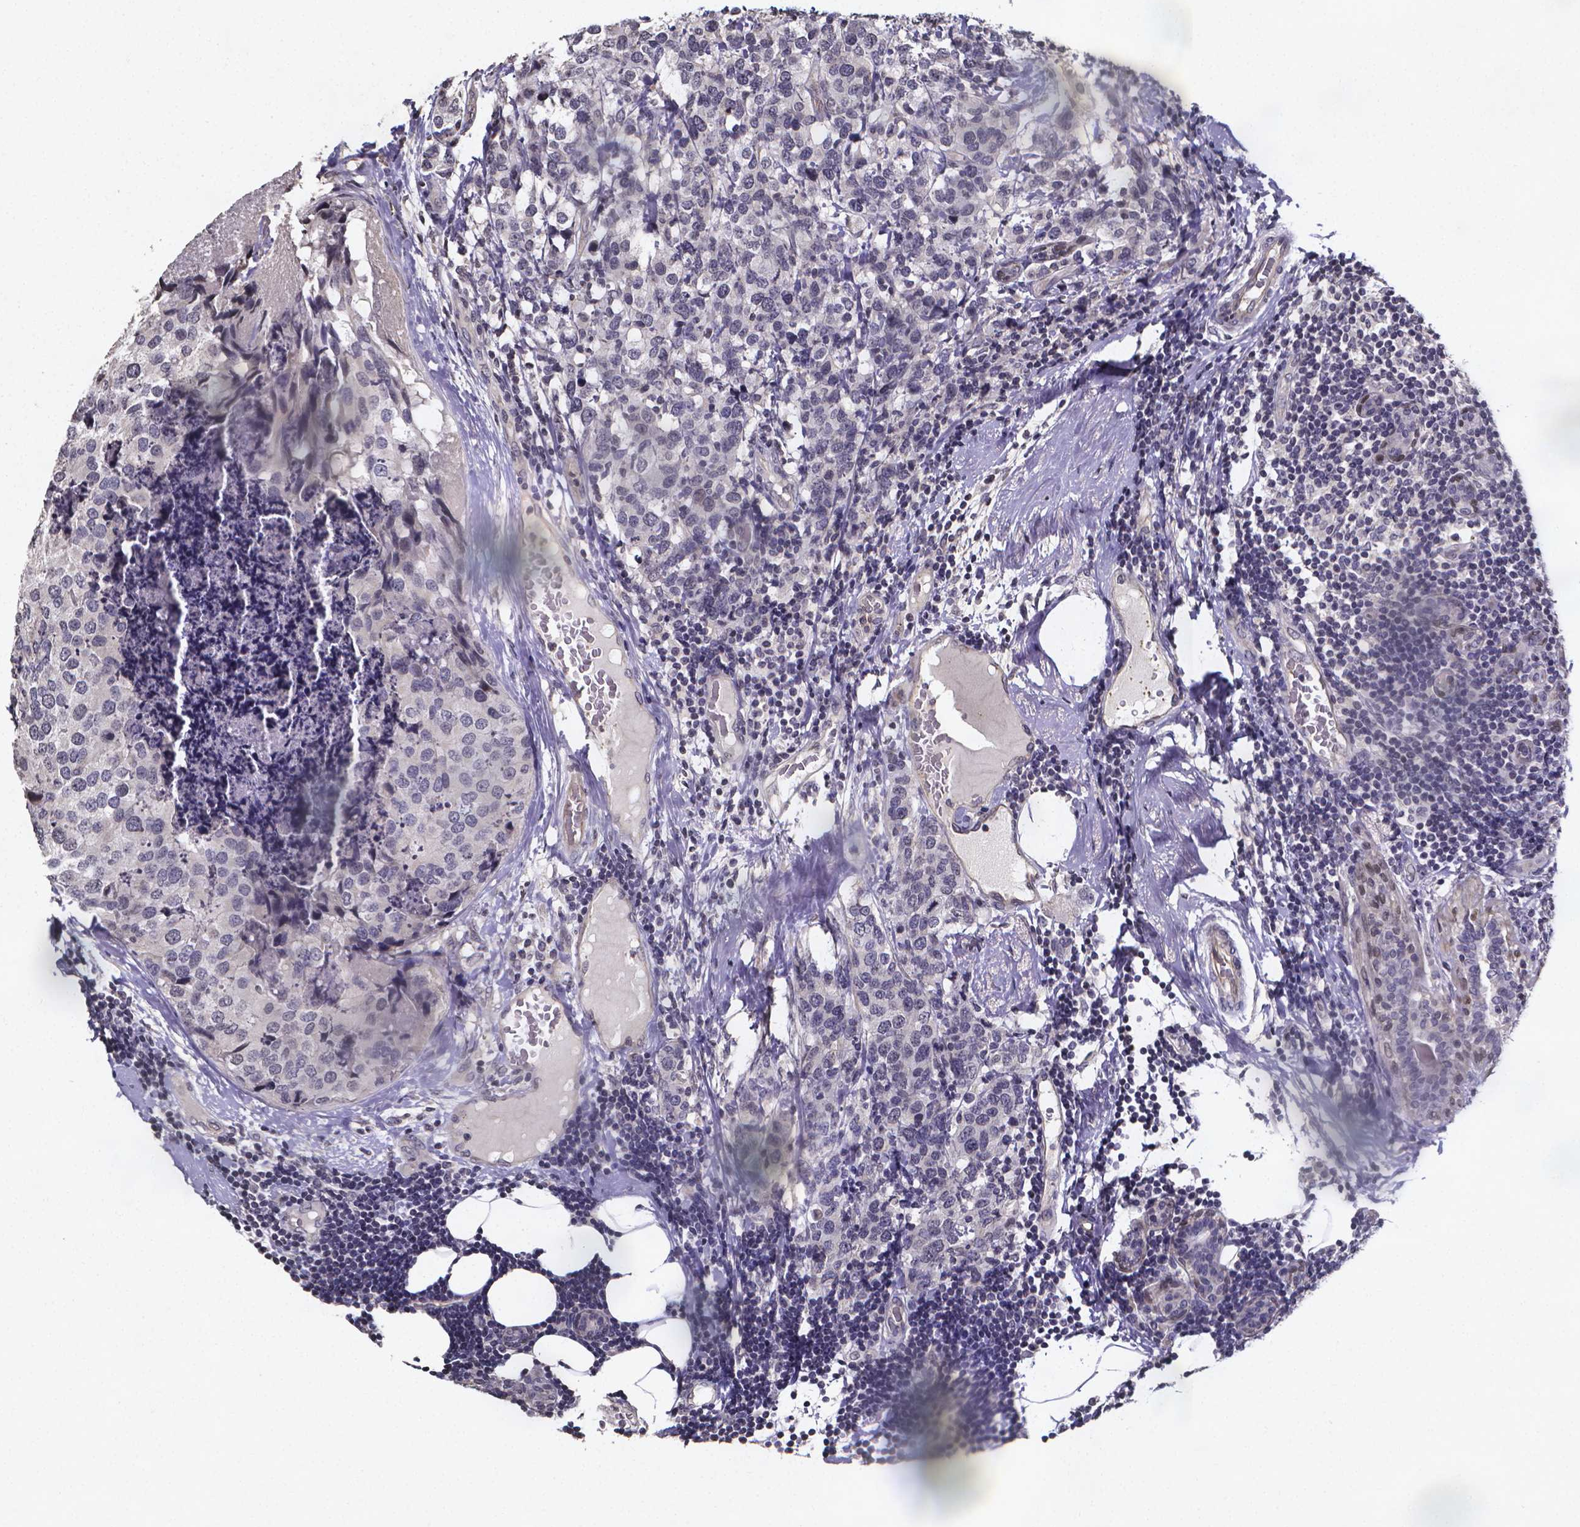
{"staining": {"intensity": "negative", "quantity": "none", "location": "none"}, "tissue": "breast cancer", "cell_type": "Tumor cells", "image_type": "cancer", "snomed": [{"axis": "morphology", "description": "Lobular carcinoma"}, {"axis": "topography", "description": "Breast"}], "caption": "IHC micrograph of neoplastic tissue: breast cancer stained with DAB (3,3'-diaminobenzidine) reveals no significant protein positivity in tumor cells. (IHC, brightfield microscopy, high magnification).", "gene": "TP73", "patient": {"sex": "female", "age": 59}}